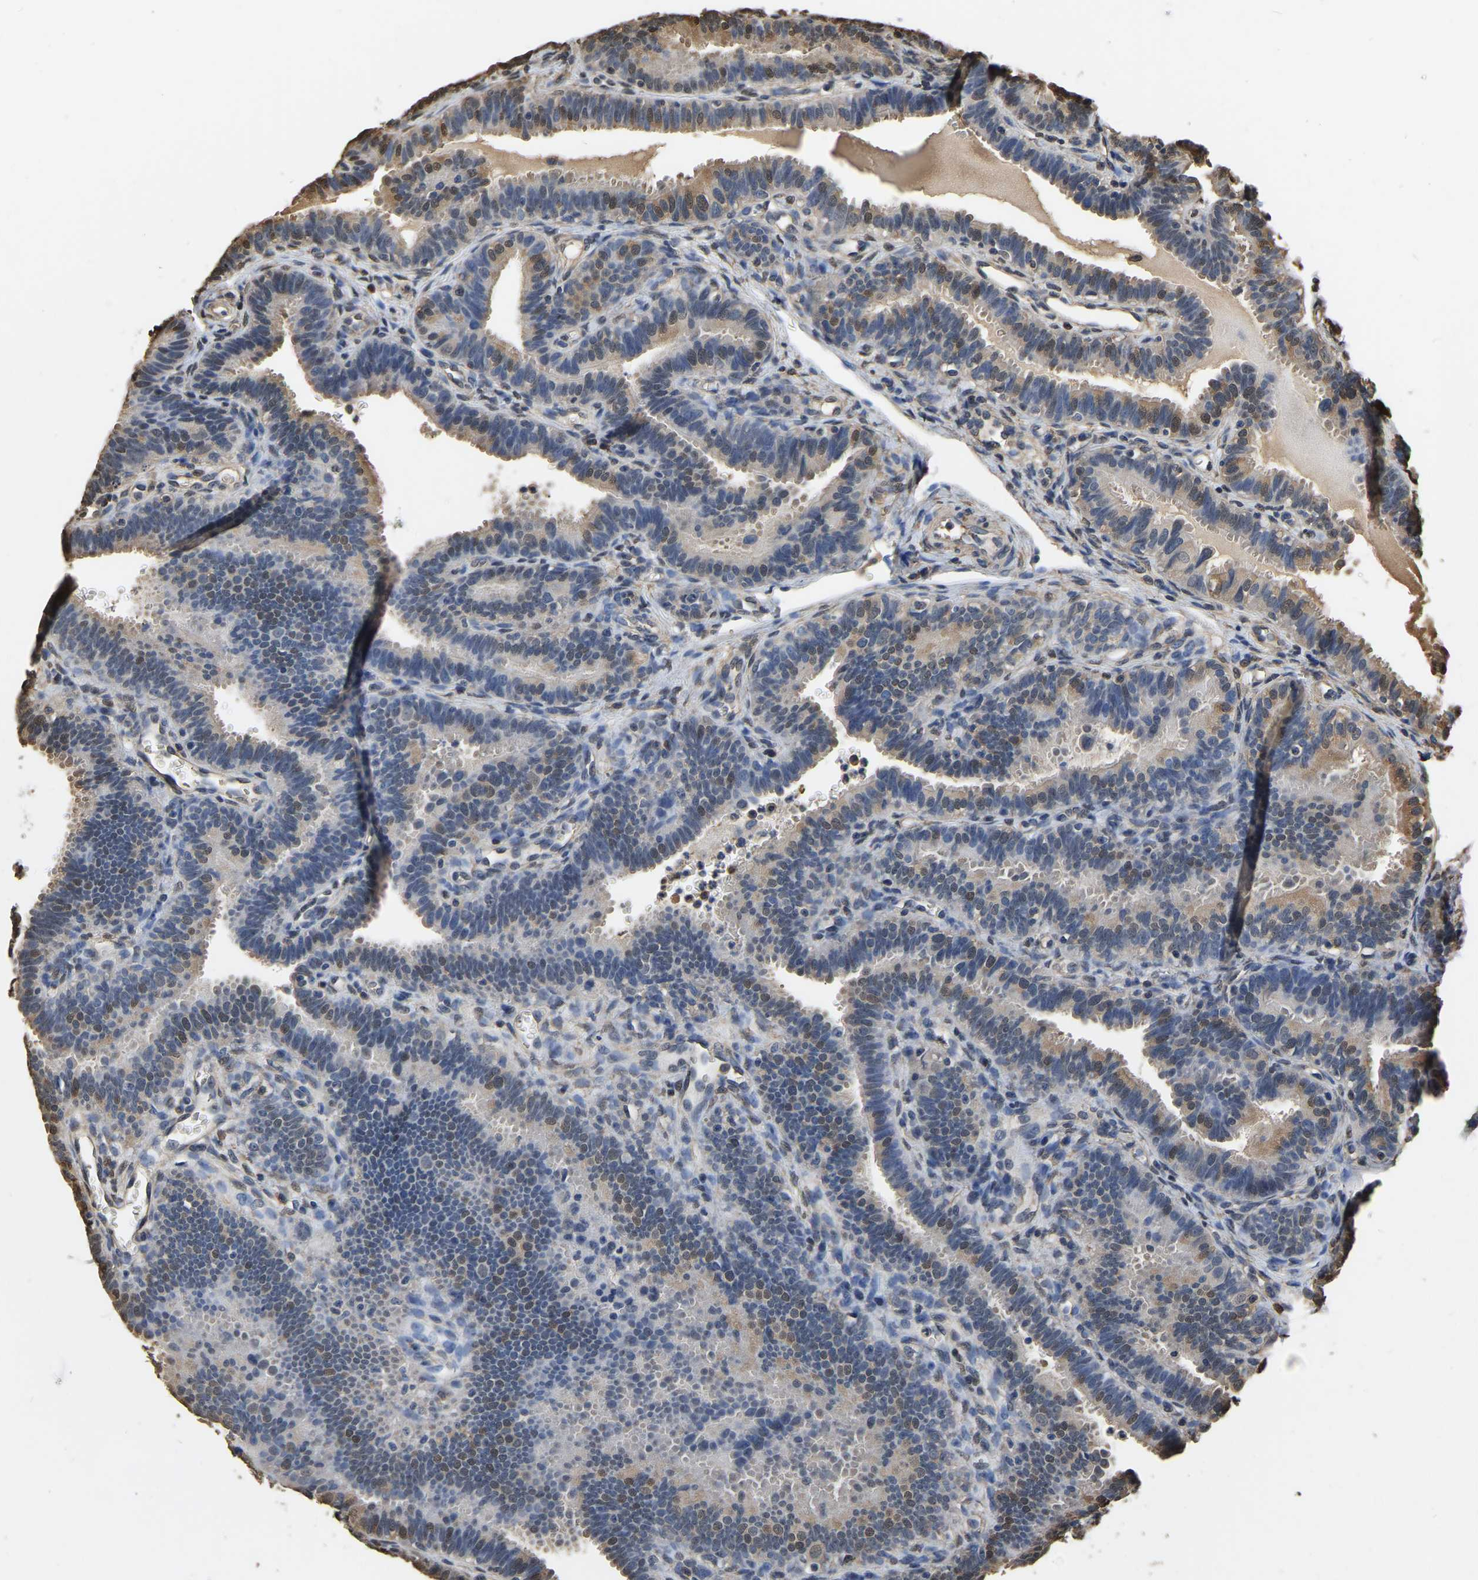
{"staining": {"intensity": "moderate", "quantity": "25%-75%", "location": "cytoplasmic/membranous,nuclear"}, "tissue": "fallopian tube", "cell_type": "Glandular cells", "image_type": "normal", "snomed": [{"axis": "morphology", "description": "Normal tissue, NOS"}, {"axis": "topography", "description": "Fallopian tube"}, {"axis": "topography", "description": "Placenta"}], "caption": "Immunohistochemical staining of unremarkable human fallopian tube exhibits 25%-75% levels of moderate cytoplasmic/membranous,nuclear protein positivity in approximately 25%-75% of glandular cells. (DAB IHC, brown staining for protein, blue staining for nuclei).", "gene": "LDHB", "patient": {"sex": "female", "age": 34}}